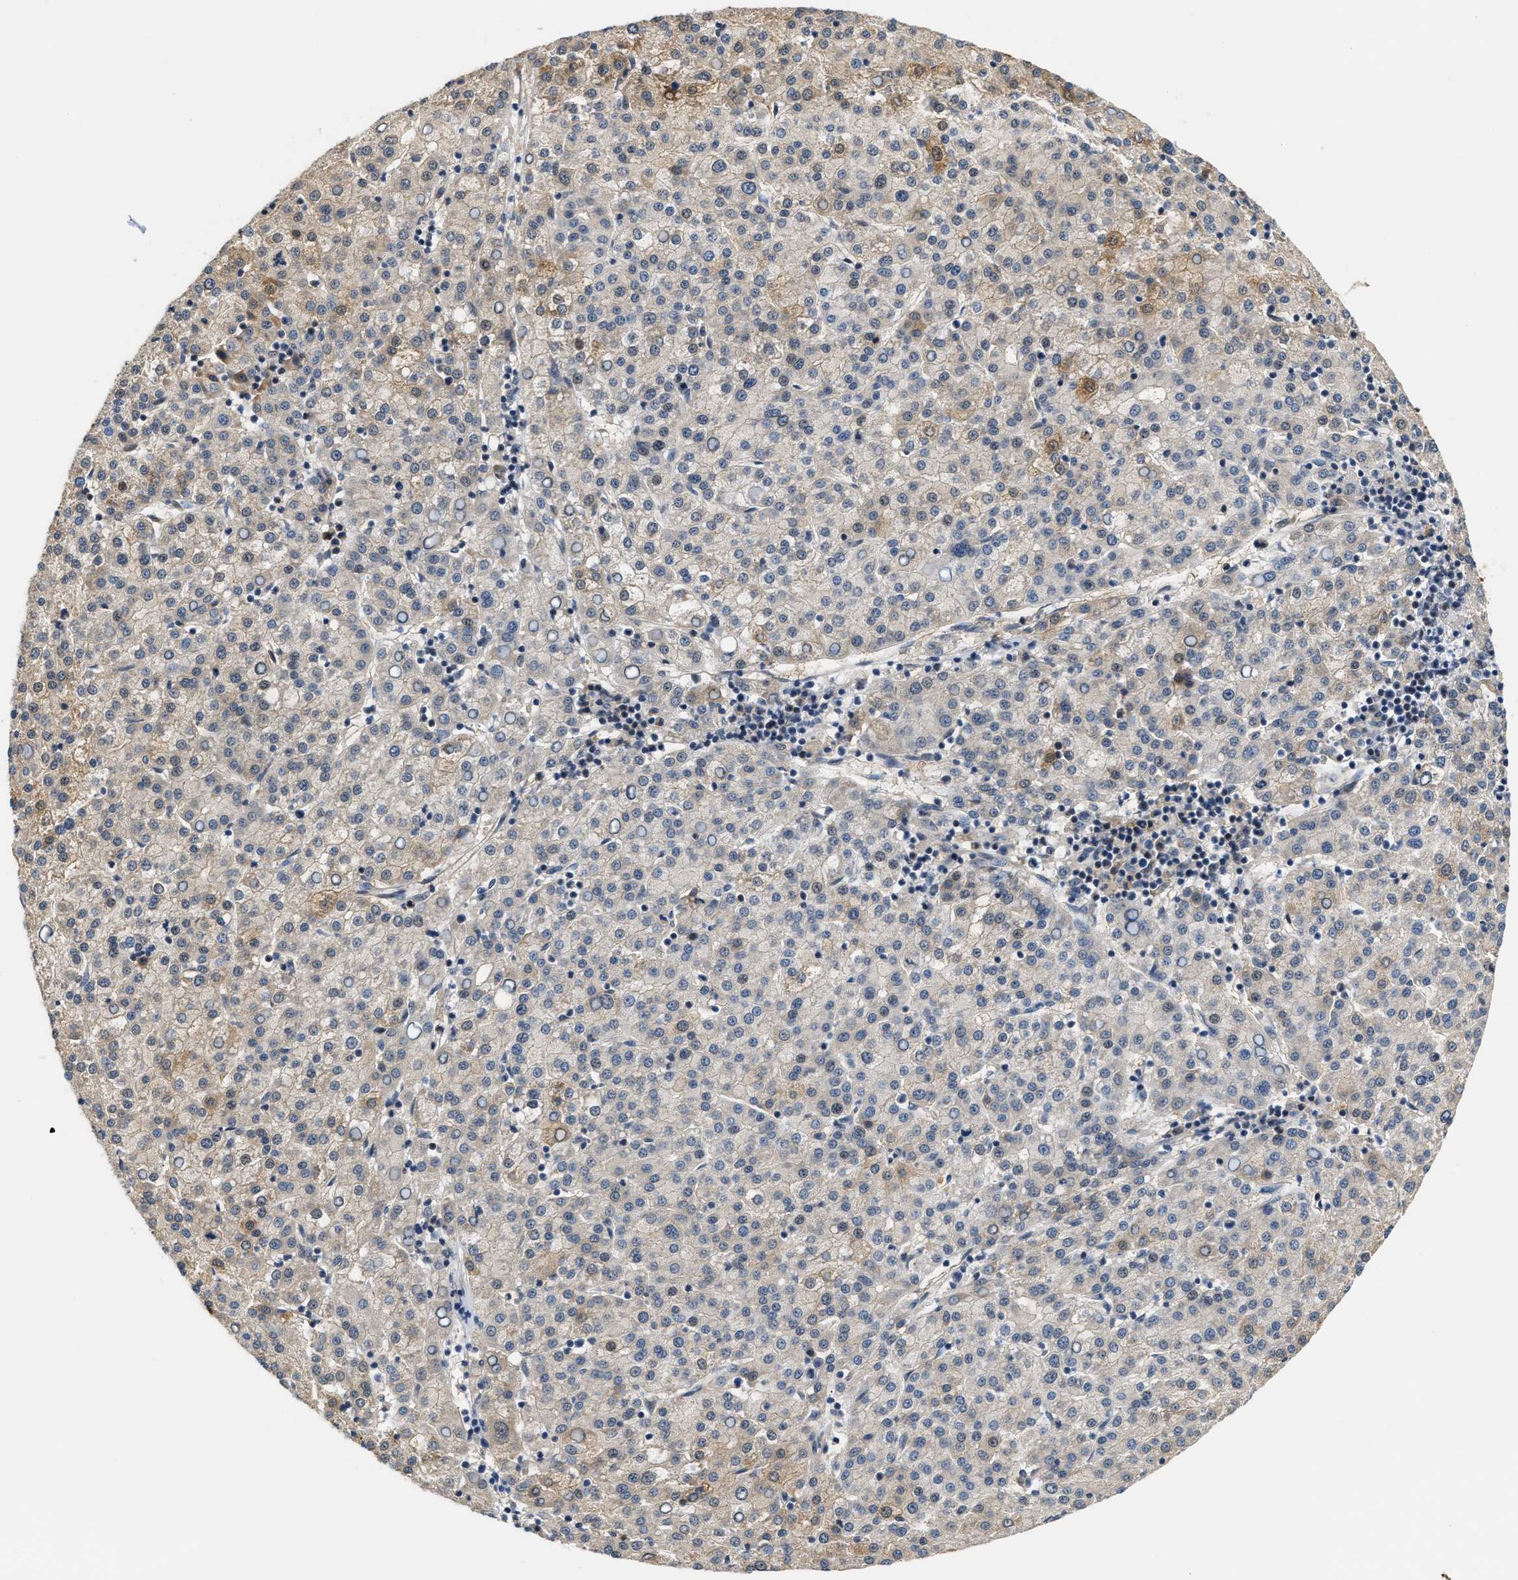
{"staining": {"intensity": "weak", "quantity": "25%-75%", "location": "cytoplasmic/membranous"}, "tissue": "liver cancer", "cell_type": "Tumor cells", "image_type": "cancer", "snomed": [{"axis": "morphology", "description": "Carcinoma, Hepatocellular, NOS"}, {"axis": "topography", "description": "Liver"}], "caption": "Liver hepatocellular carcinoma stained for a protein (brown) exhibits weak cytoplasmic/membranous positive positivity in about 25%-75% of tumor cells.", "gene": "TNIP2", "patient": {"sex": "female", "age": 58}}